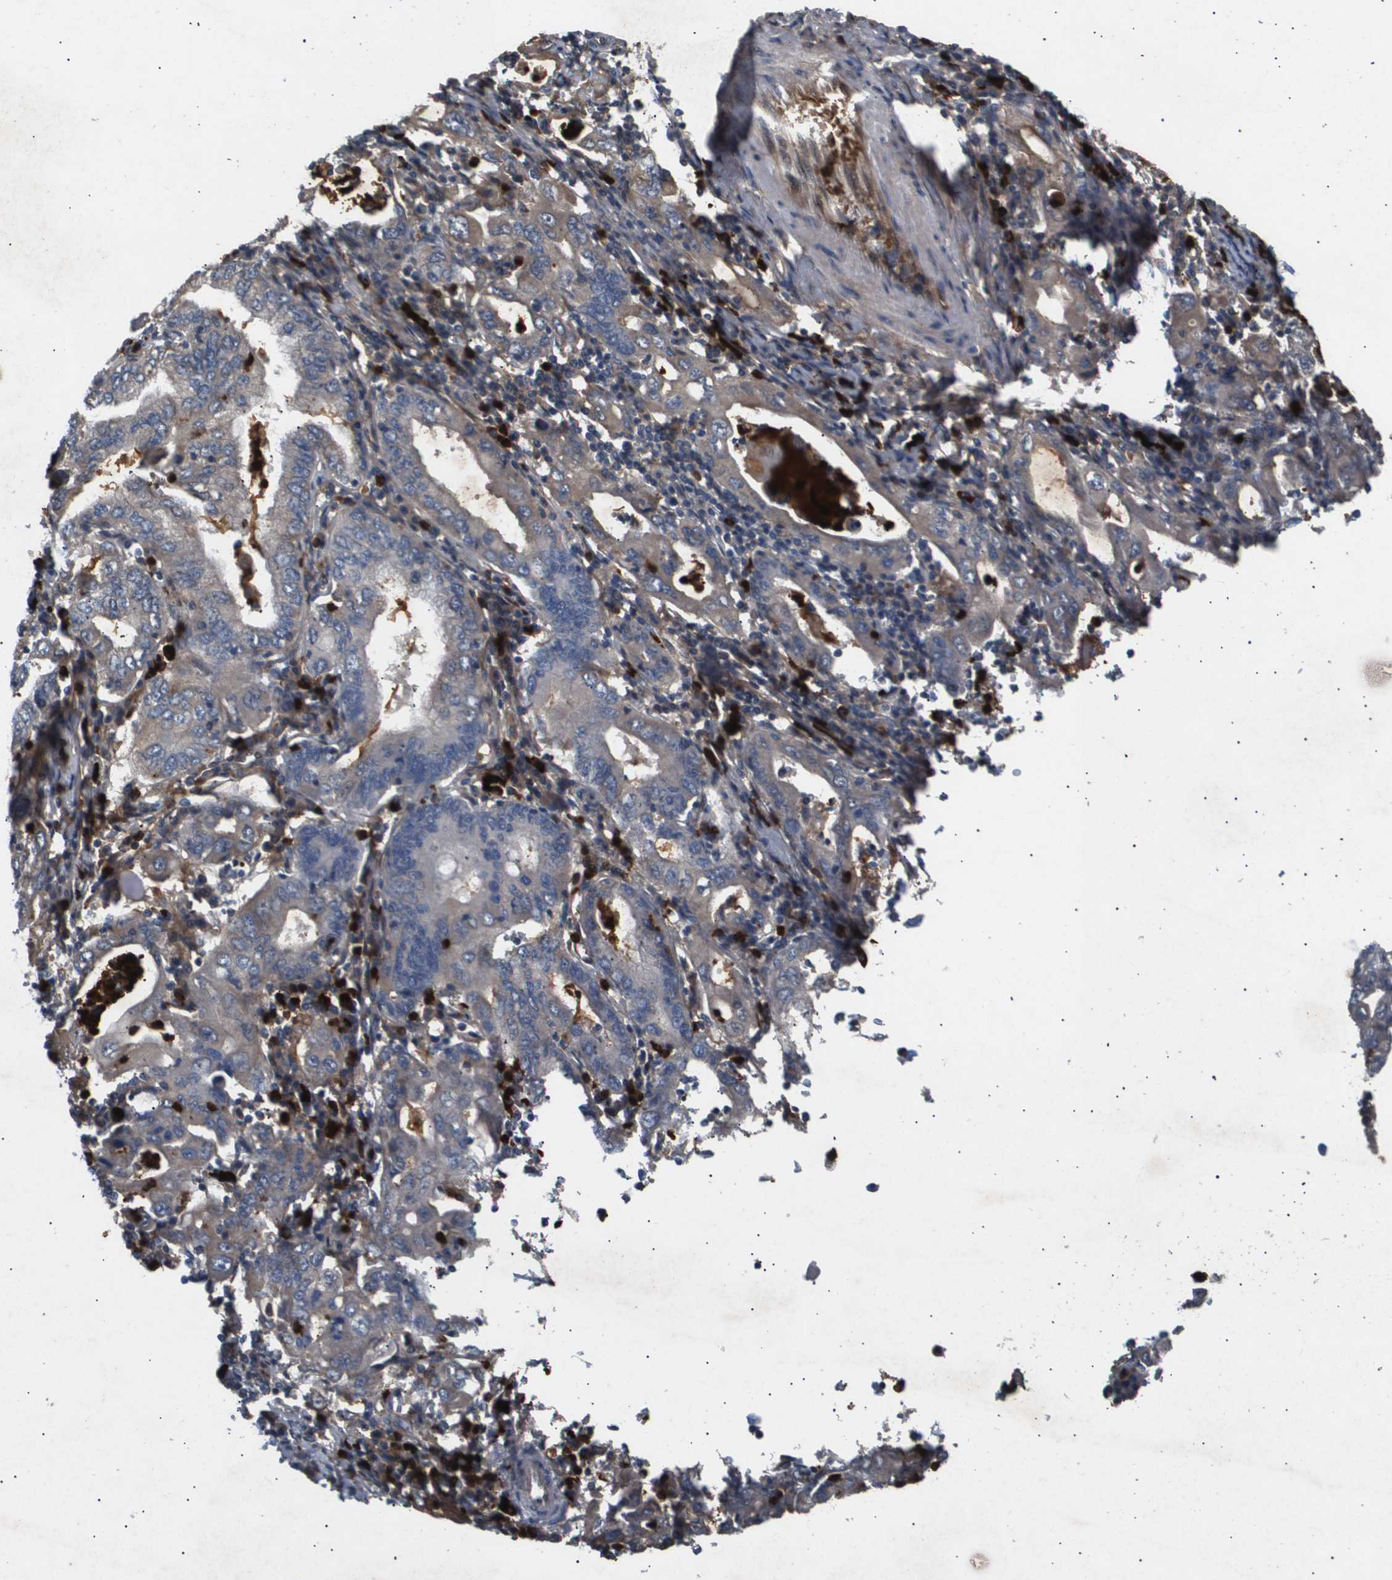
{"staining": {"intensity": "weak", "quantity": "<25%", "location": "cytoplasmic/membranous"}, "tissue": "stomach cancer", "cell_type": "Tumor cells", "image_type": "cancer", "snomed": [{"axis": "morphology", "description": "Normal tissue, NOS"}, {"axis": "morphology", "description": "Adenocarcinoma, NOS"}, {"axis": "topography", "description": "Esophagus"}, {"axis": "topography", "description": "Stomach, upper"}, {"axis": "topography", "description": "Peripheral nerve tissue"}], "caption": "Immunohistochemical staining of human stomach cancer shows no significant expression in tumor cells.", "gene": "ERG", "patient": {"sex": "male", "age": 62}}